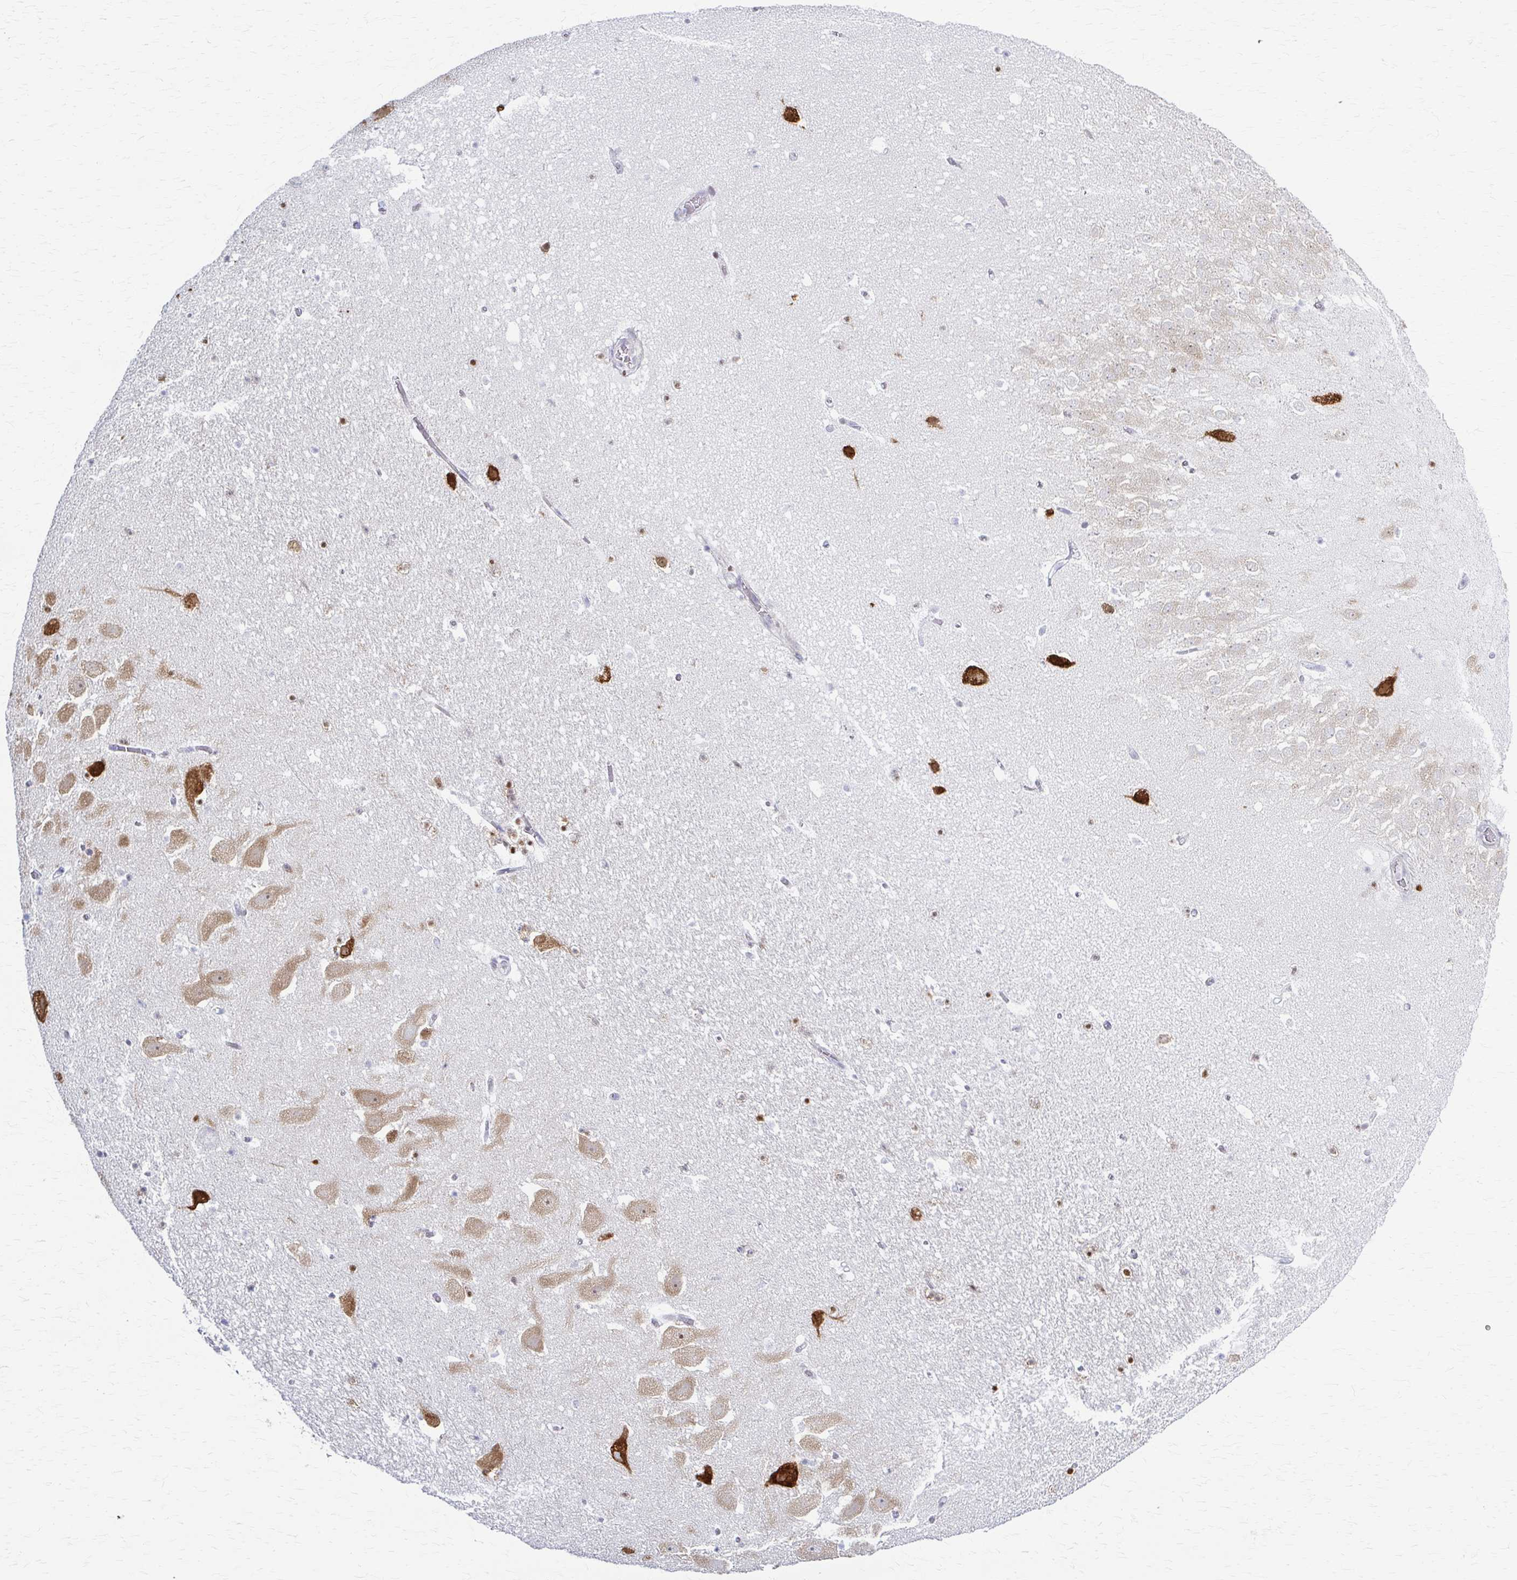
{"staining": {"intensity": "moderate", "quantity": "<25%", "location": "cytoplasmic/membranous"}, "tissue": "hippocampus", "cell_type": "Glial cells", "image_type": "normal", "snomed": [{"axis": "morphology", "description": "Normal tissue, NOS"}, {"axis": "topography", "description": "Hippocampus"}], "caption": "This micrograph demonstrates immunohistochemistry (IHC) staining of normal hippocampus, with low moderate cytoplasmic/membranous positivity in approximately <25% of glial cells.", "gene": "PRKRA", "patient": {"sex": "female", "age": 42}}